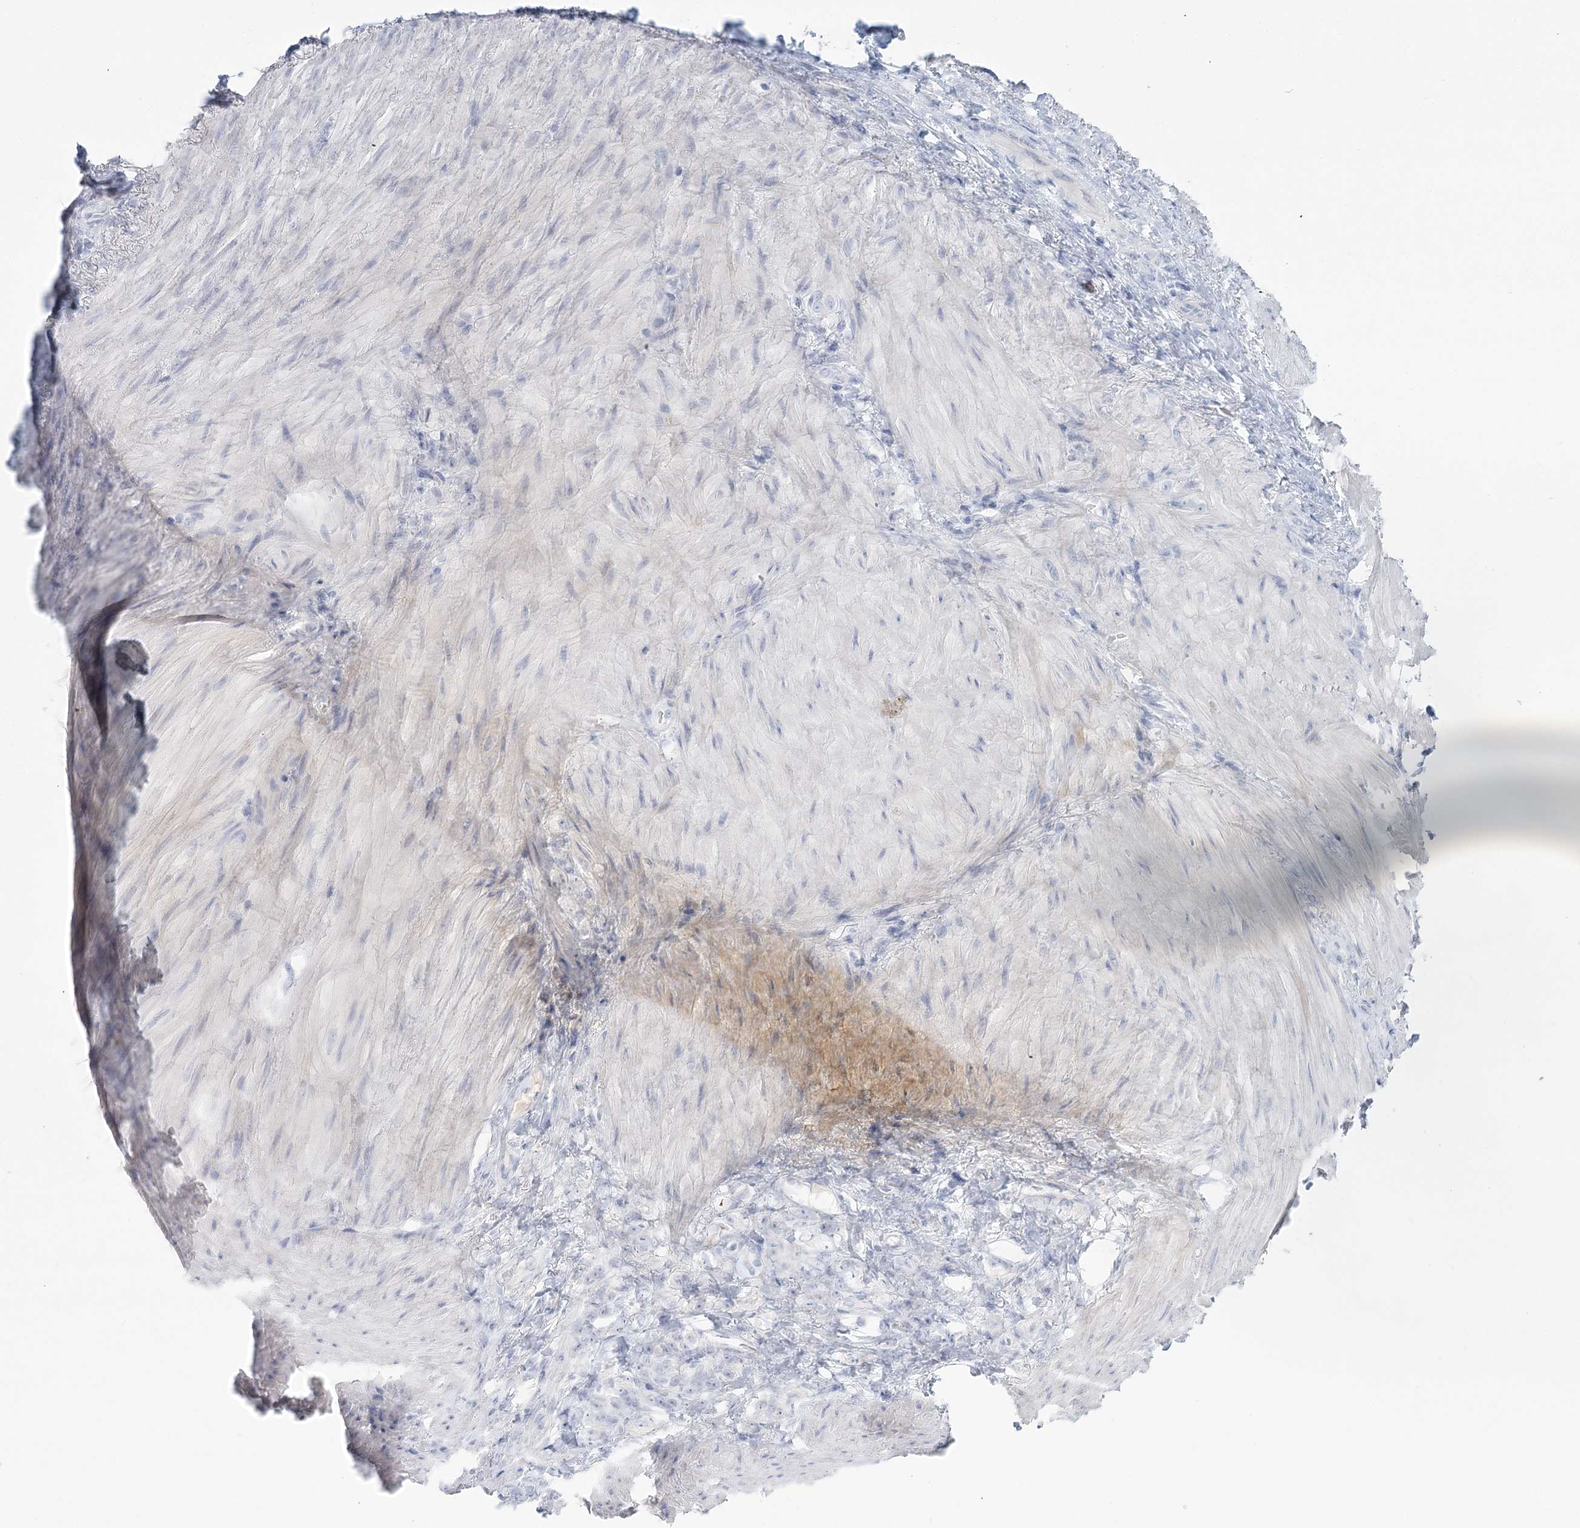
{"staining": {"intensity": "negative", "quantity": "none", "location": "none"}, "tissue": "stomach cancer", "cell_type": "Tumor cells", "image_type": "cancer", "snomed": [{"axis": "morphology", "description": "Normal tissue, NOS"}, {"axis": "morphology", "description": "Adenocarcinoma, NOS"}, {"axis": "topography", "description": "Stomach"}], "caption": "This image is of adenocarcinoma (stomach) stained with immunohistochemistry (IHC) to label a protein in brown with the nuclei are counter-stained blue. There is no staining in tumor cells.", "gene": "DMGDH", "patient": {"sex": "male", "age": 82}}